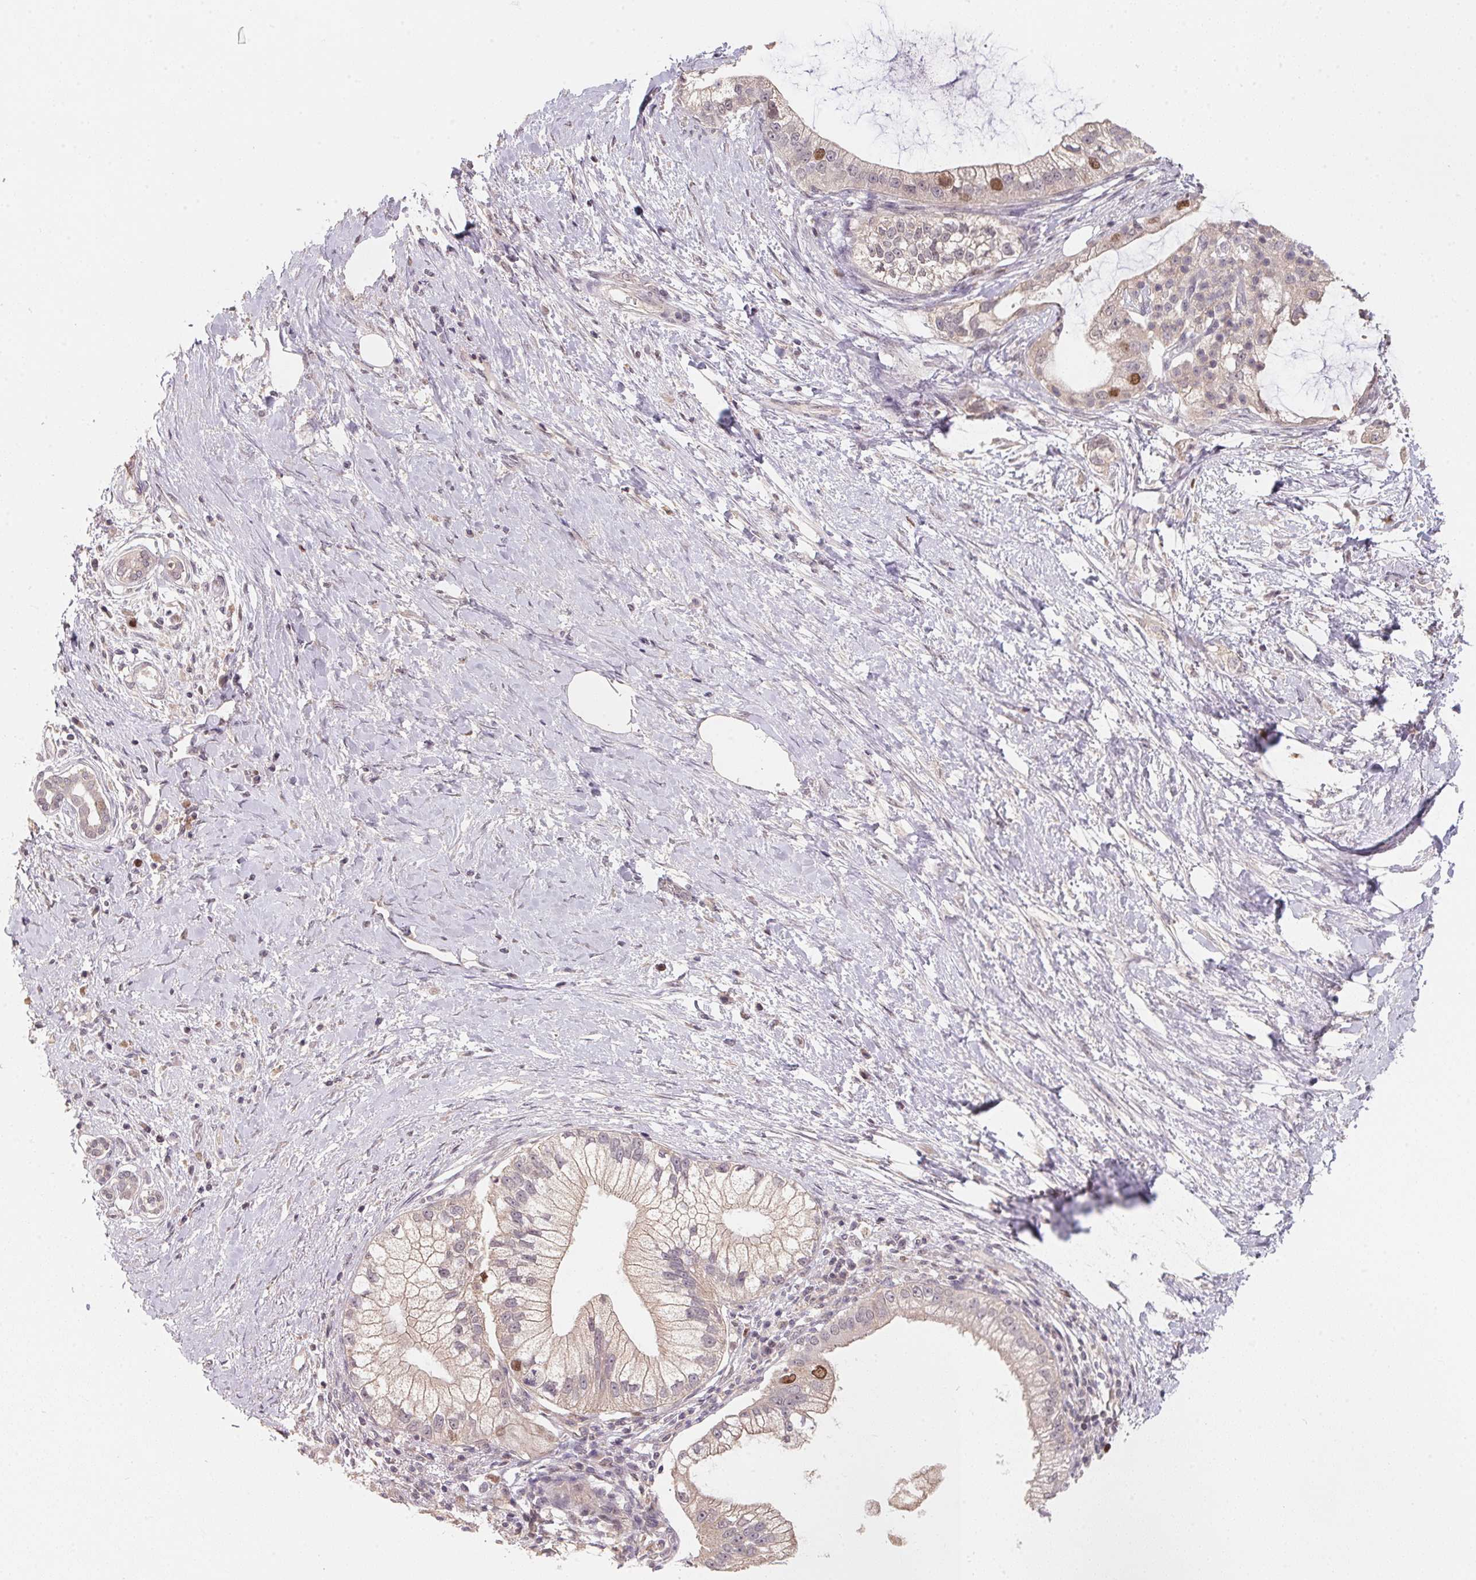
{"staining": {"intensity": "strong", "quantity": "<25%", "location": "nuclear"}, "tissue": "pancreatic cancer", "cell_type": "Tumor cells", "image_type": "cancer", "snomed": [{"axis": "morphology", "description": "Adenocarcinoma, NOS"}, {"axis": "topography", "description": "Pancreas"}], "caption": "An image of human pancreatic cancer stained for a protein shows strong nuclear brown staining in tumor cells.", "gene": "KIFC1", "patient": {"sex": "male", "age": 70}}